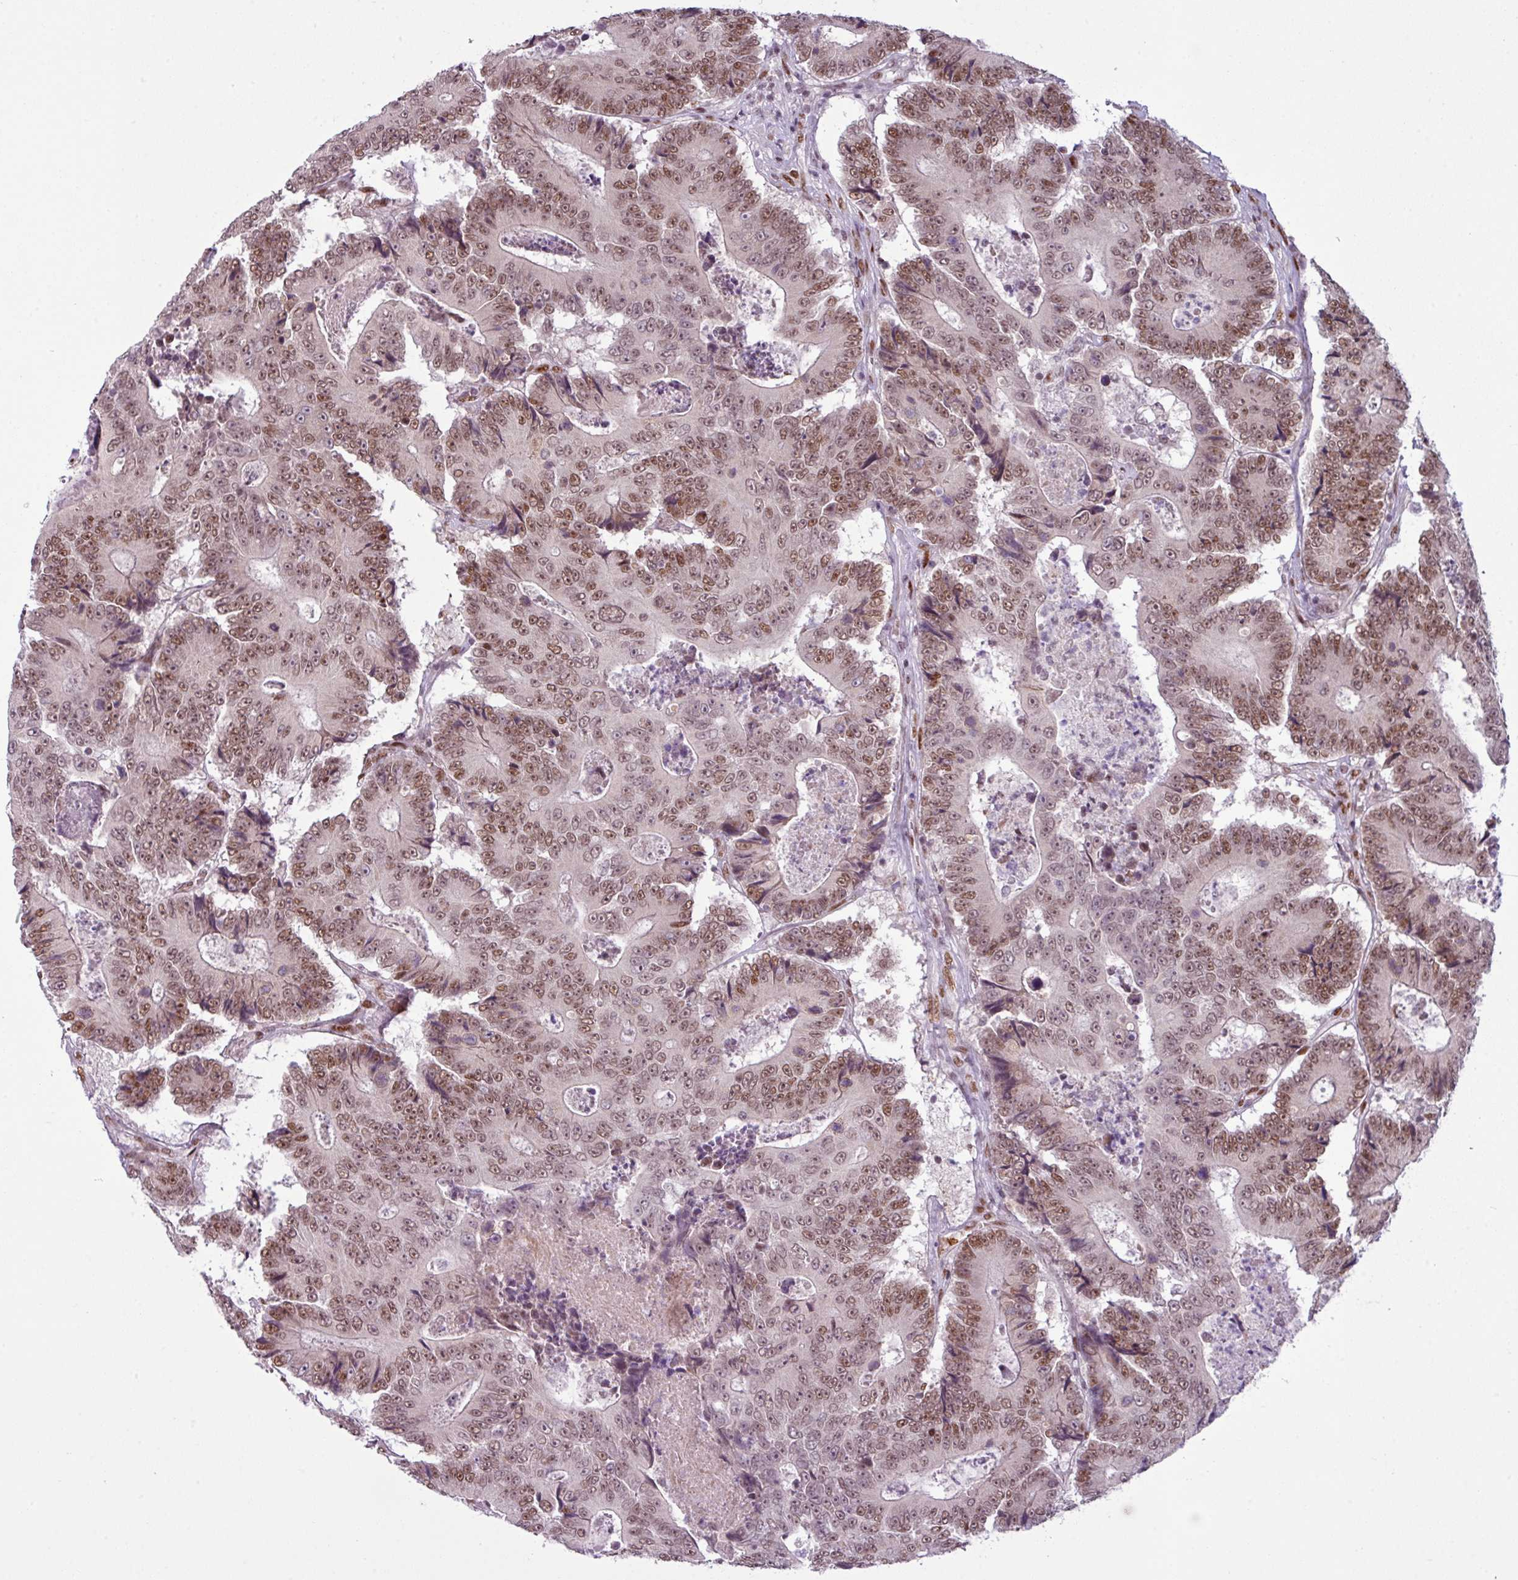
{"staining": {"intensity": "moderate", "quantity": ">75%", "location": "nuclear"}, "tissue": "colorectal cancer", "cell_type": "Tumor cells", "image_type": "cancer", "snomed": [{"axis": "morphology", "description": "Adenocarcinoma, NOS"}, {"axis": "topography", "description": "Colon"}], "caption": "Immunohistochemistry of colorectal cancer shows medium levels of moderate nuclear staining in about >75% of tumor cells. (DAB IHC, brown staining for protein, blue staining for nuclei).", "gene": "PRDM5", "patient": {"sex": "male", "age": 83}}